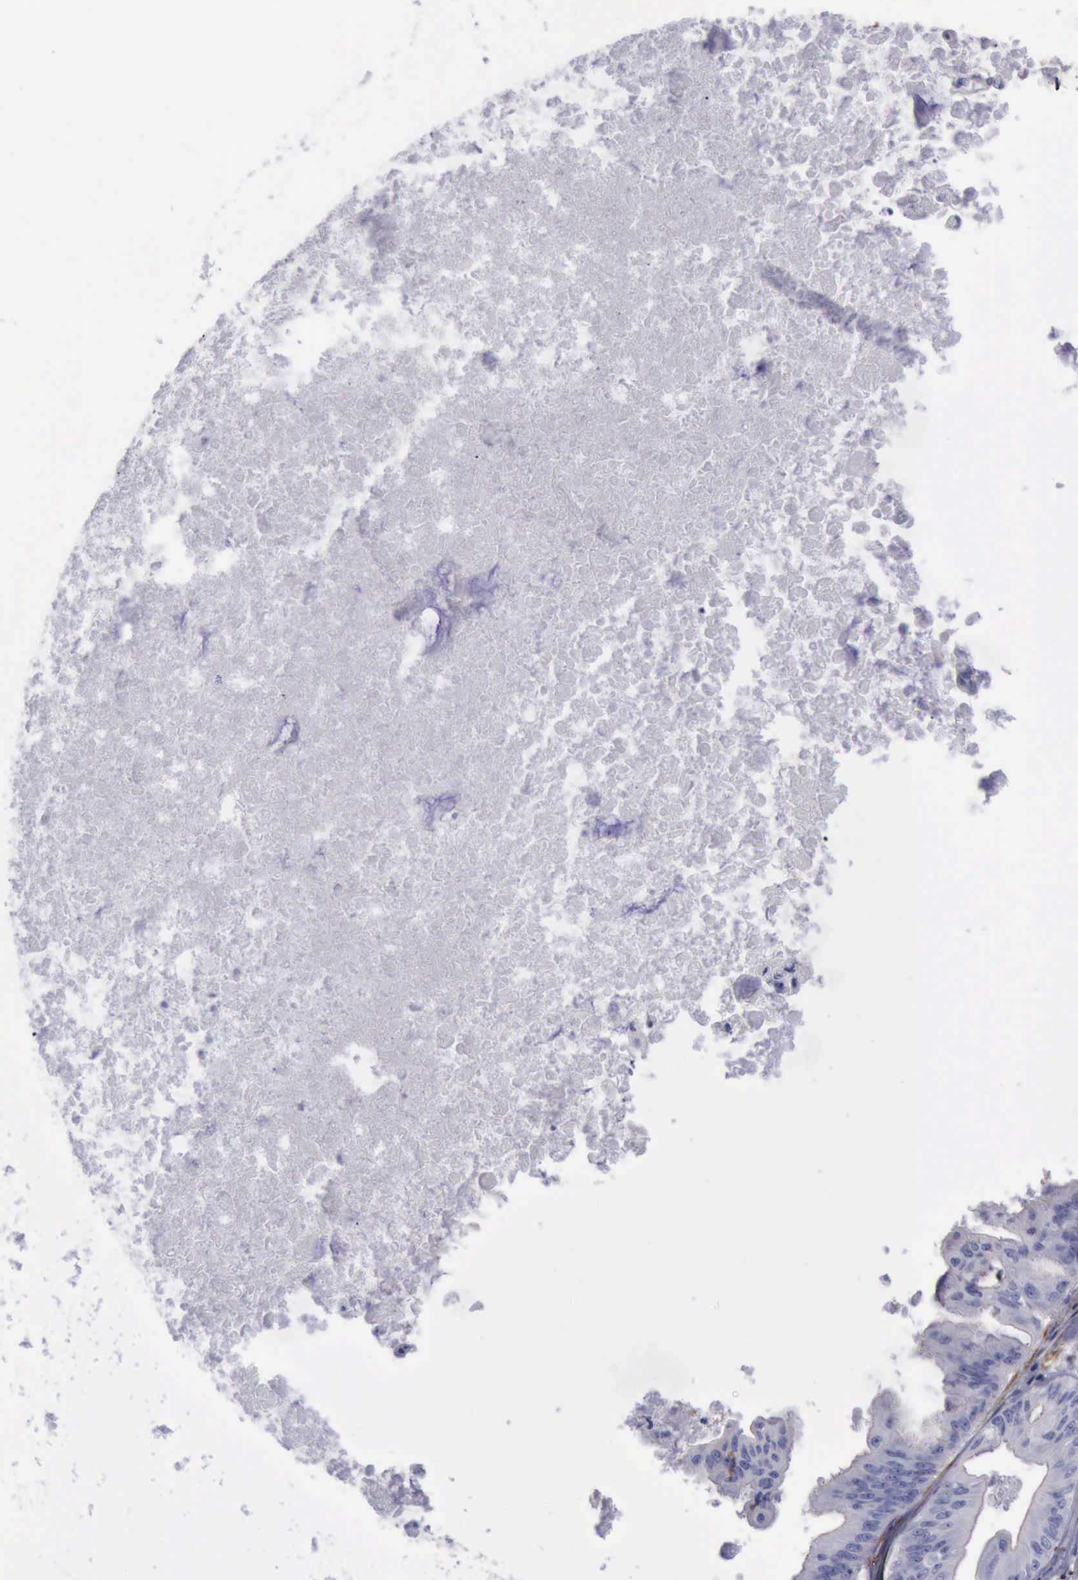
{"staining": {"intensity": "negative", "quantity": "none", "location": "none"}, "tissue": "ovarian cancer", "cell_type": "Tumor cells", "image_type": "cancer", "snomed": [{"axis": "morphology", "description": "Cystadenocarcinoma, mucinous, NOS"}, {"axis": "topography", "description": "Ovary"}], "caption": "Histopathology image shows no protein expression in tumor cells of mucinous cystadenocarcinoma (ovarian) tissue. The staining was performed using DAB to visualize the protein expression in brown, while the nuclei were stained in blue with hematoxylin (Magnification: 20x).", "gene": "FLNA", "patient": {"sex": "female", "age": 37}}